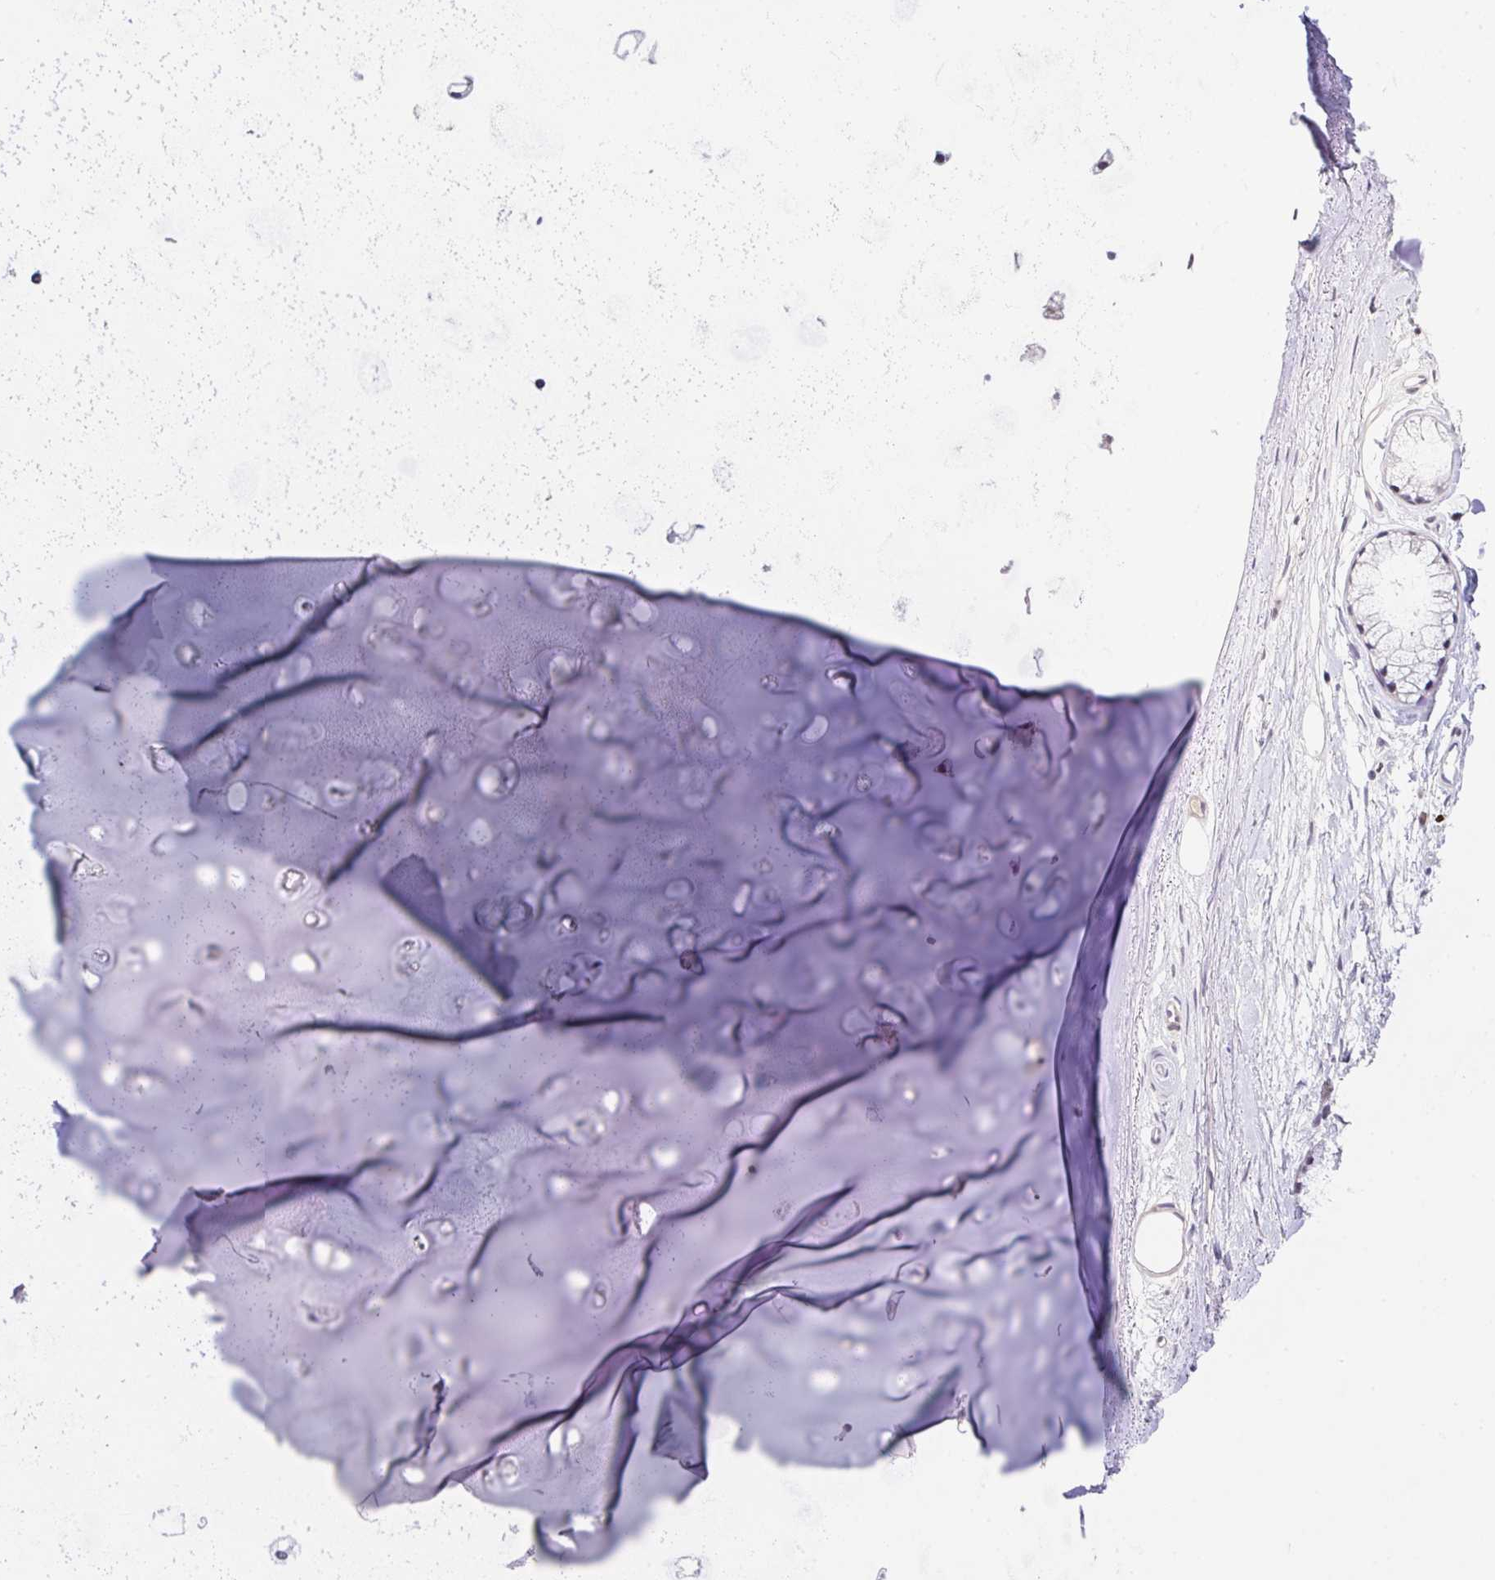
{"staining": {"intensity": "weak", "quantity": "25%-75%", "location": "nuclear"}, "tissue": "soft tissue", "cell_type": "Chondrocytes", "image_type": "normal", "snomed": [{"axis": "morphology", "description": "Normal tissue, NOS"}, {"axis": "topography", "description": "Lymph node"}, {"axis": "topography", "description": "Cartilage tissue"}, {"axis": "topography", "description": "Bronchus"}], "caption": "Normal soft tissue exhibits weak nuclear staining in about 25%-75% of chondrocytes.", "gene": "RBBP6", "patient": {"sex": "female", "age": 70}}